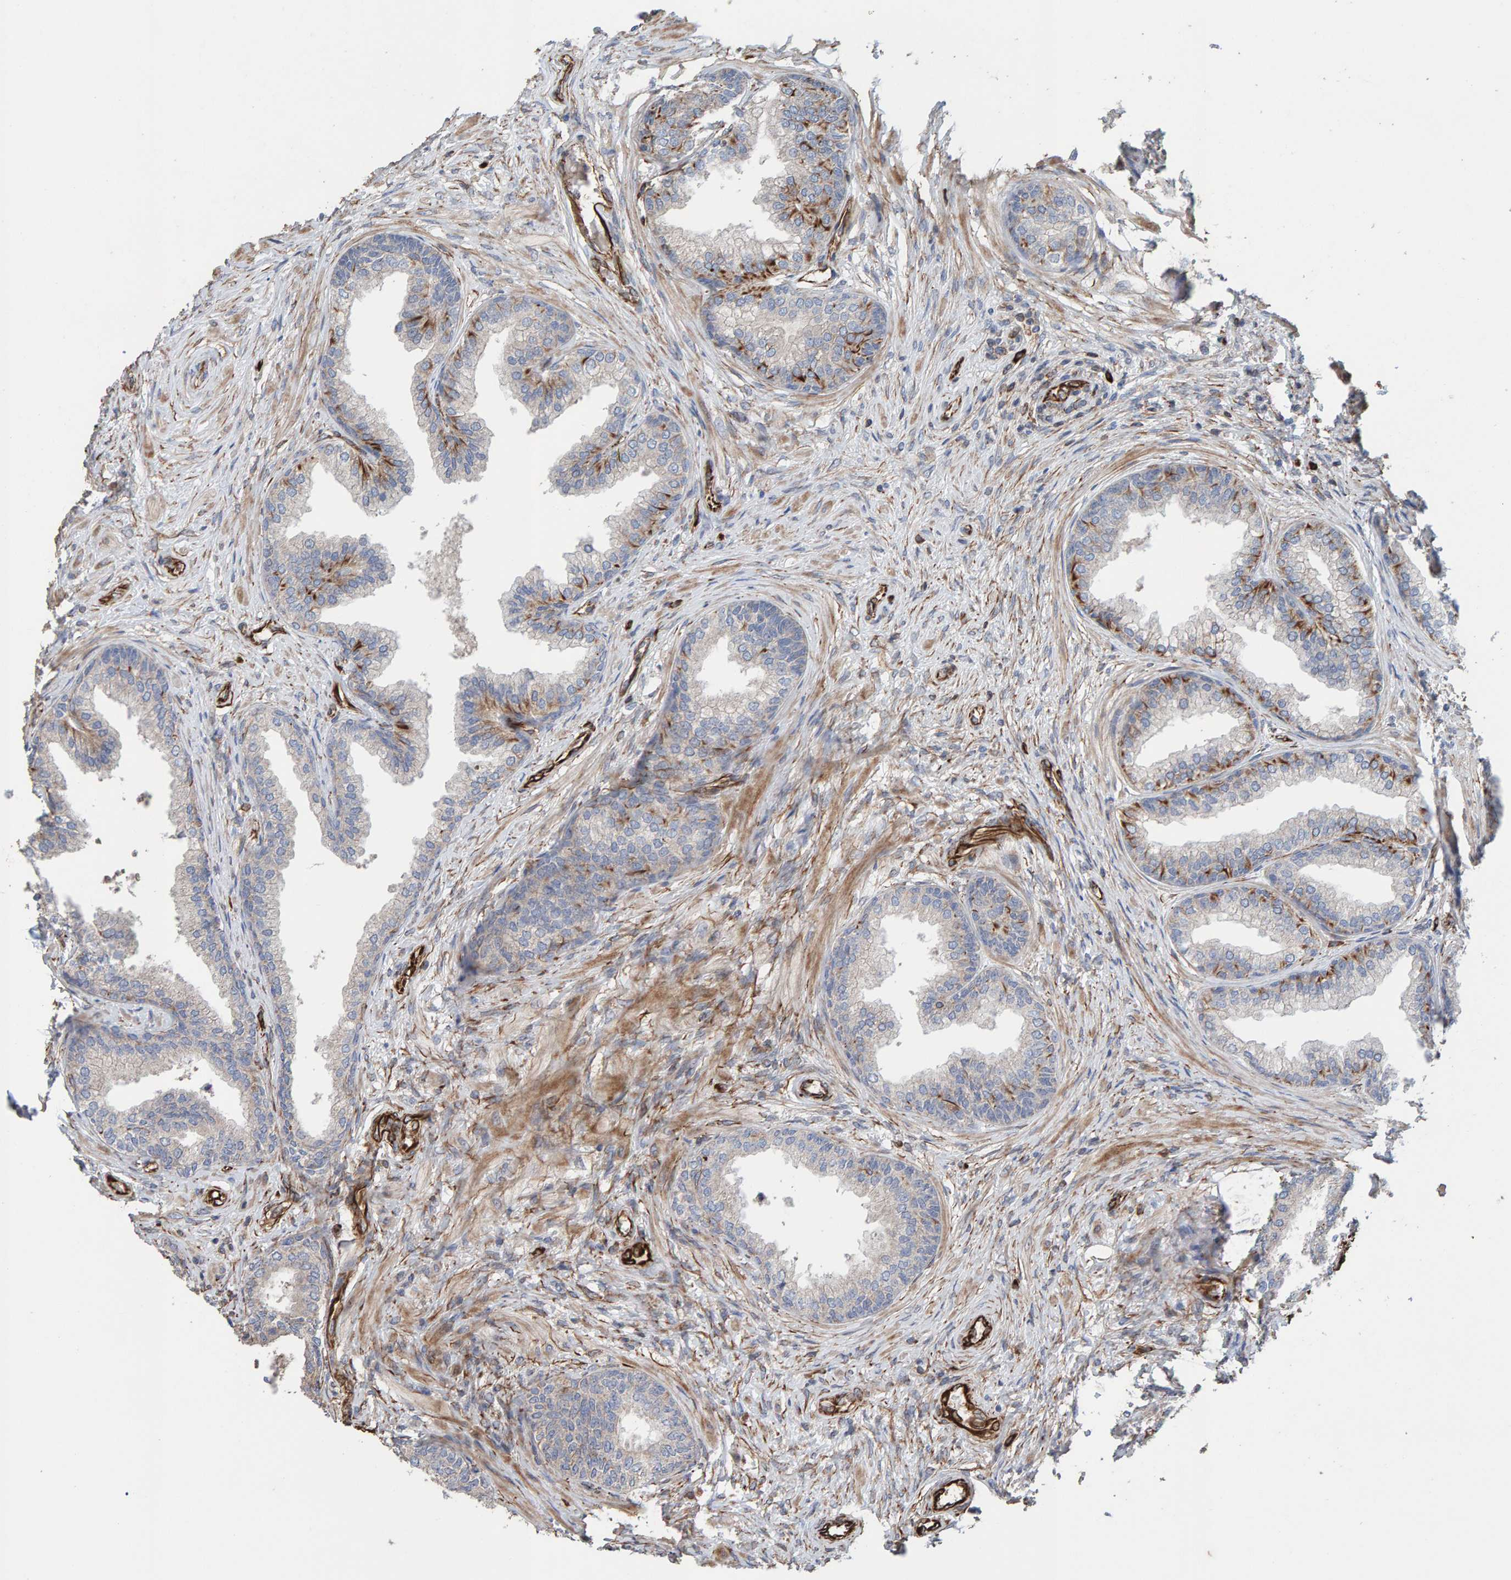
{"staining": {"intensity": "moderate", "quantity": "<25%", "location": "cytoplasmic/membranous"}, "tissue": "prostate", "cell_type": "Glandular cells", "image_type": "normal", "snomed": [{"axis": "morphology", "description": "Normal tissue, NOS"}, {"axis": "topography", "description": "Prostate"}], "caption": "IHC image of benign prostate: human prostate stained using immunohistochemistry (IHC) reveals low levels of moderate protein expression localized specifically in the cytoplasmic/membranous of glandular cells, appearing as a cytoplasmic/membranous brown color.", "gene": "ZNF347", "patient": {"sex": "male", "age": 76}}